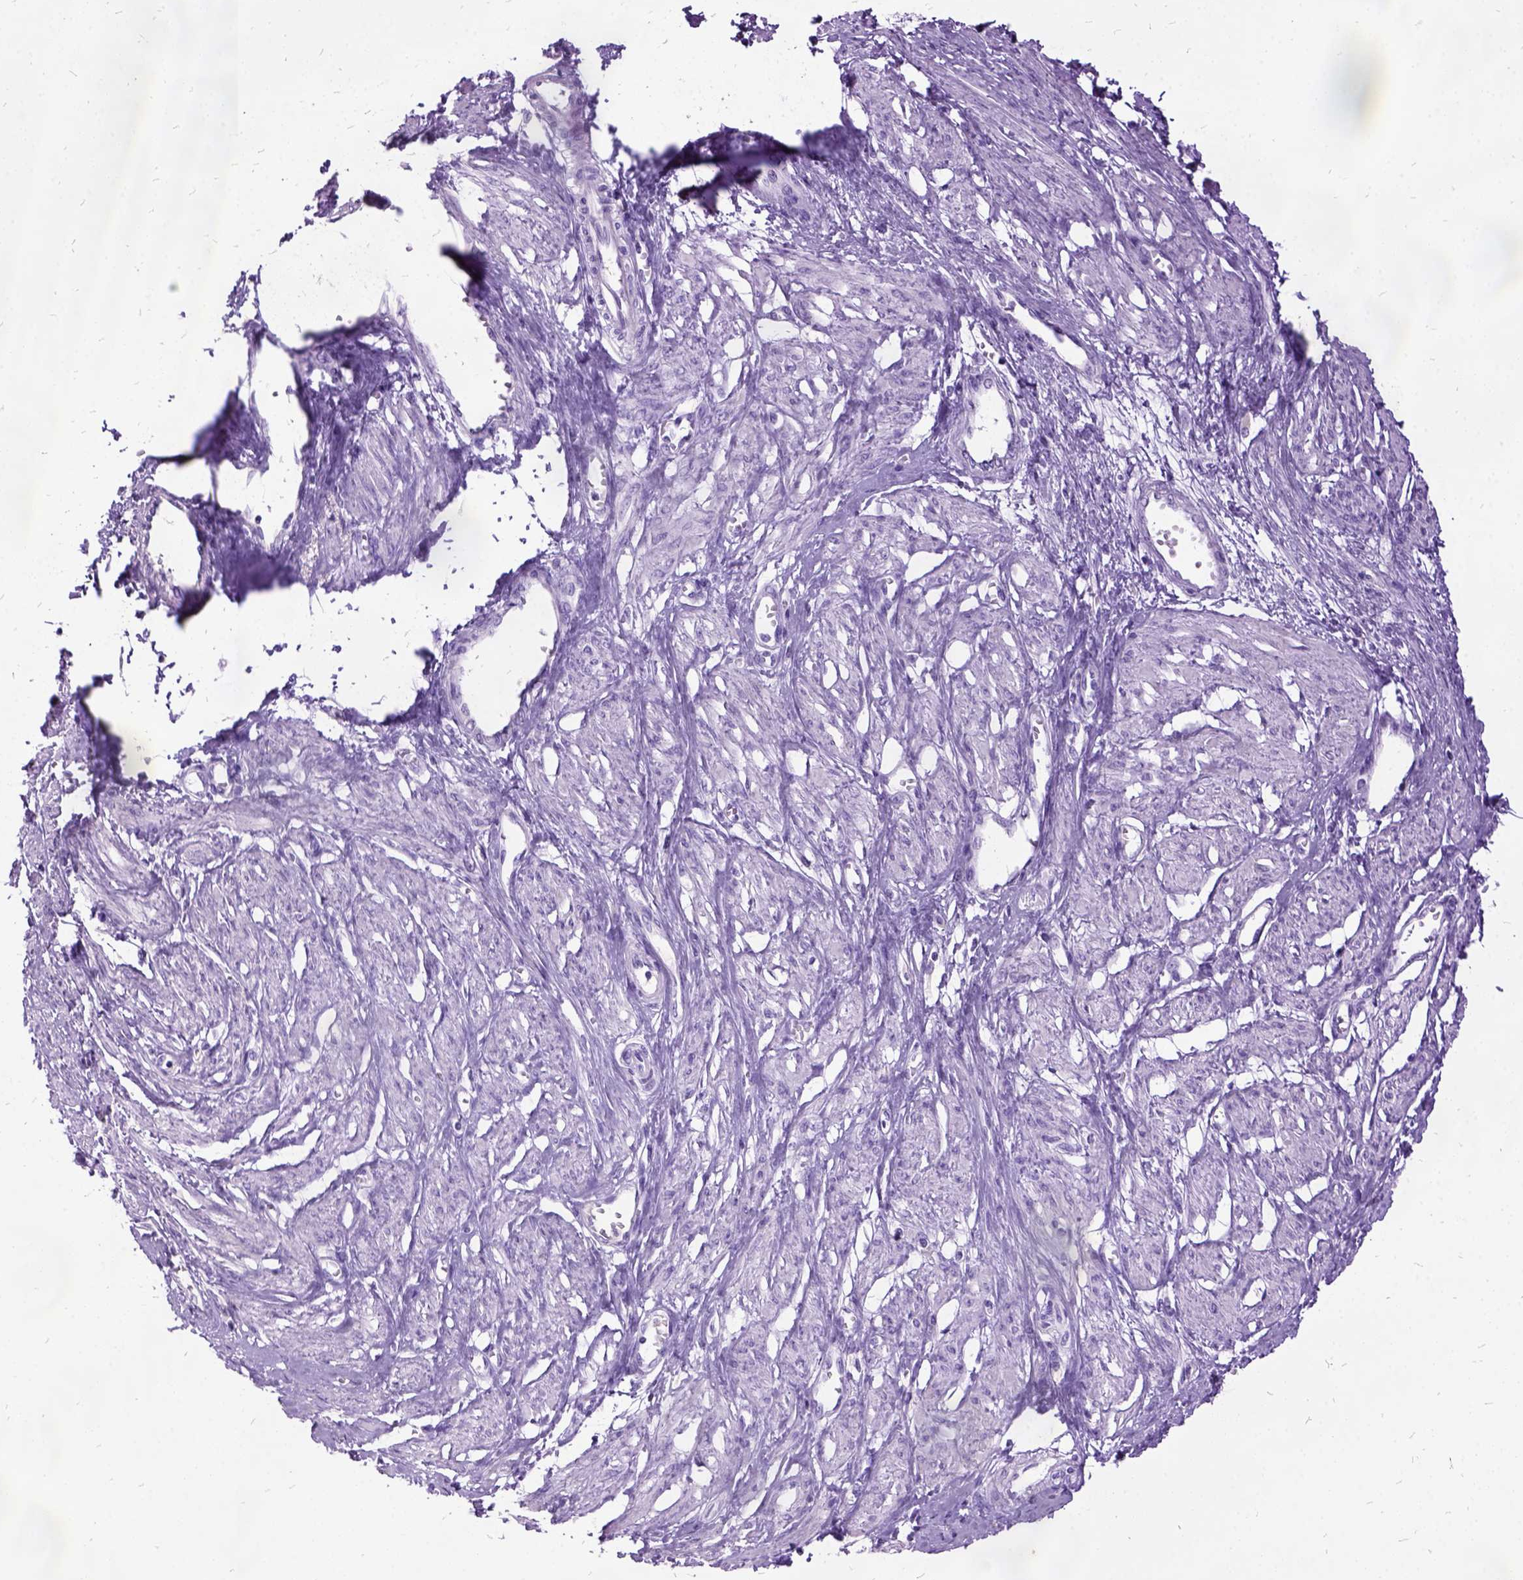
{"staining": {"intensity": "negative", "quantity": "none", "location": "none"}, "tissue": "smooth muscle", "cell_type": "Smooth muscle cells", "image_type": "normal", "snomed": [{"axis": "morphology", "description": "Normal tissue, NOS"}, {"axis": "topography", "description": "Smooth muscle"}, {"axis": "topography", "description": "Uterus"}], "caption": "This is an immunohistochemistry (IHC) image of benign human smooth muscle. There is no expression in smooth muscle cells.", "gene": "MME", "patient": {"sex": "female", "age": 39}}